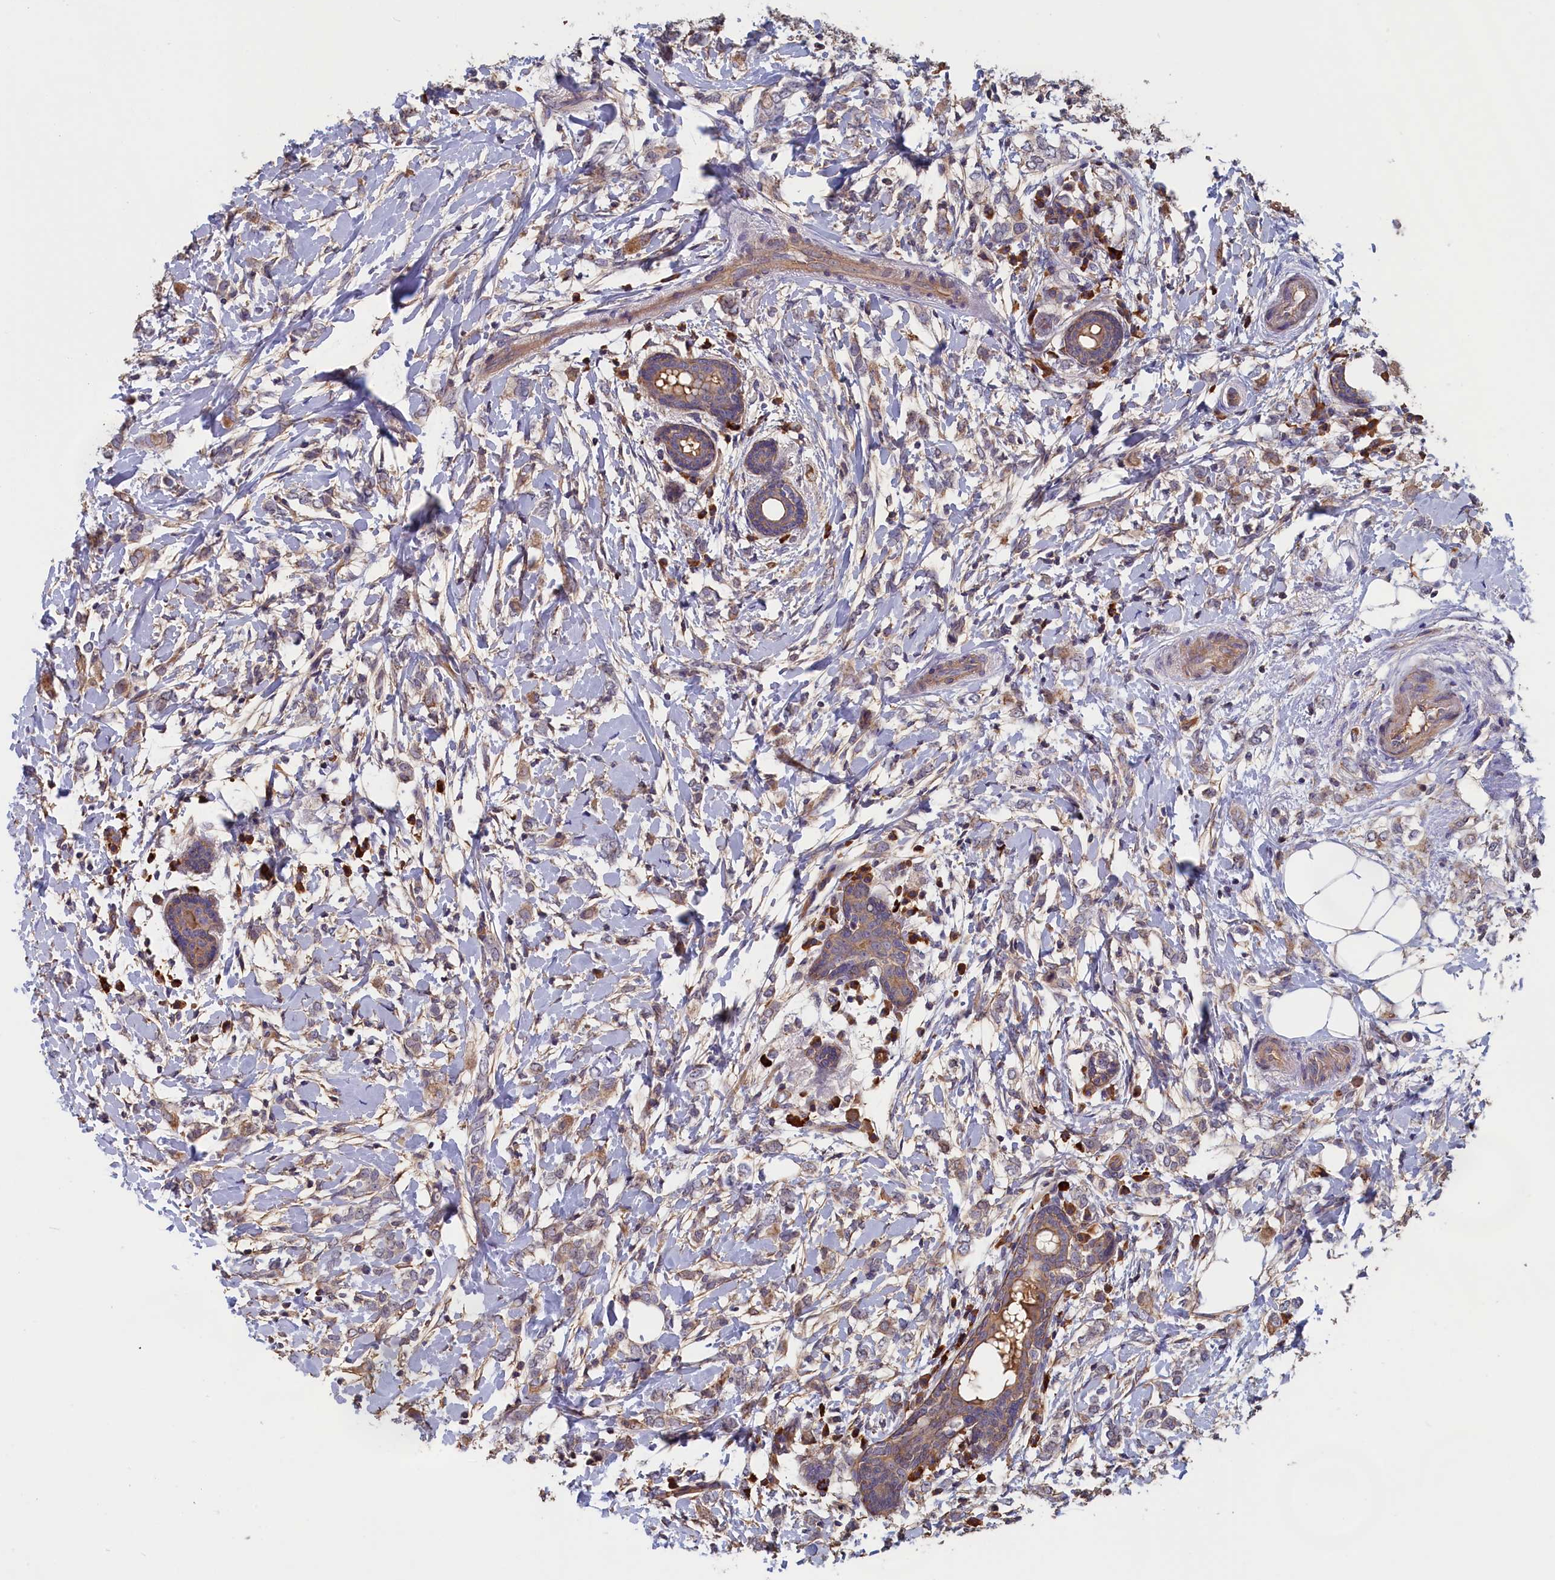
{"staining": {"intensity": "moderate", "quantity": ">75%", "location": "cytoplasmic/membranous"}, "tissue": "breast cancer", "cell_type": "Tumor cells", "image_type": "cancer", "snomed": [{"axis": "morphology", "description": "Normal tissue, NOS"}, {"axis": "morphology", "description": "Lobular carcinoma"}, {"axis": "topography", "description": "Breast"}], "caption": "Moderate cytoplasmic/membranous expression for a protein is identified in about >75% of tumor cells of lobular carcinoma (breast) using immunohistochemistry.", "gene": "ANKRD2", "patient": {"sex": "female", "age": 47}}